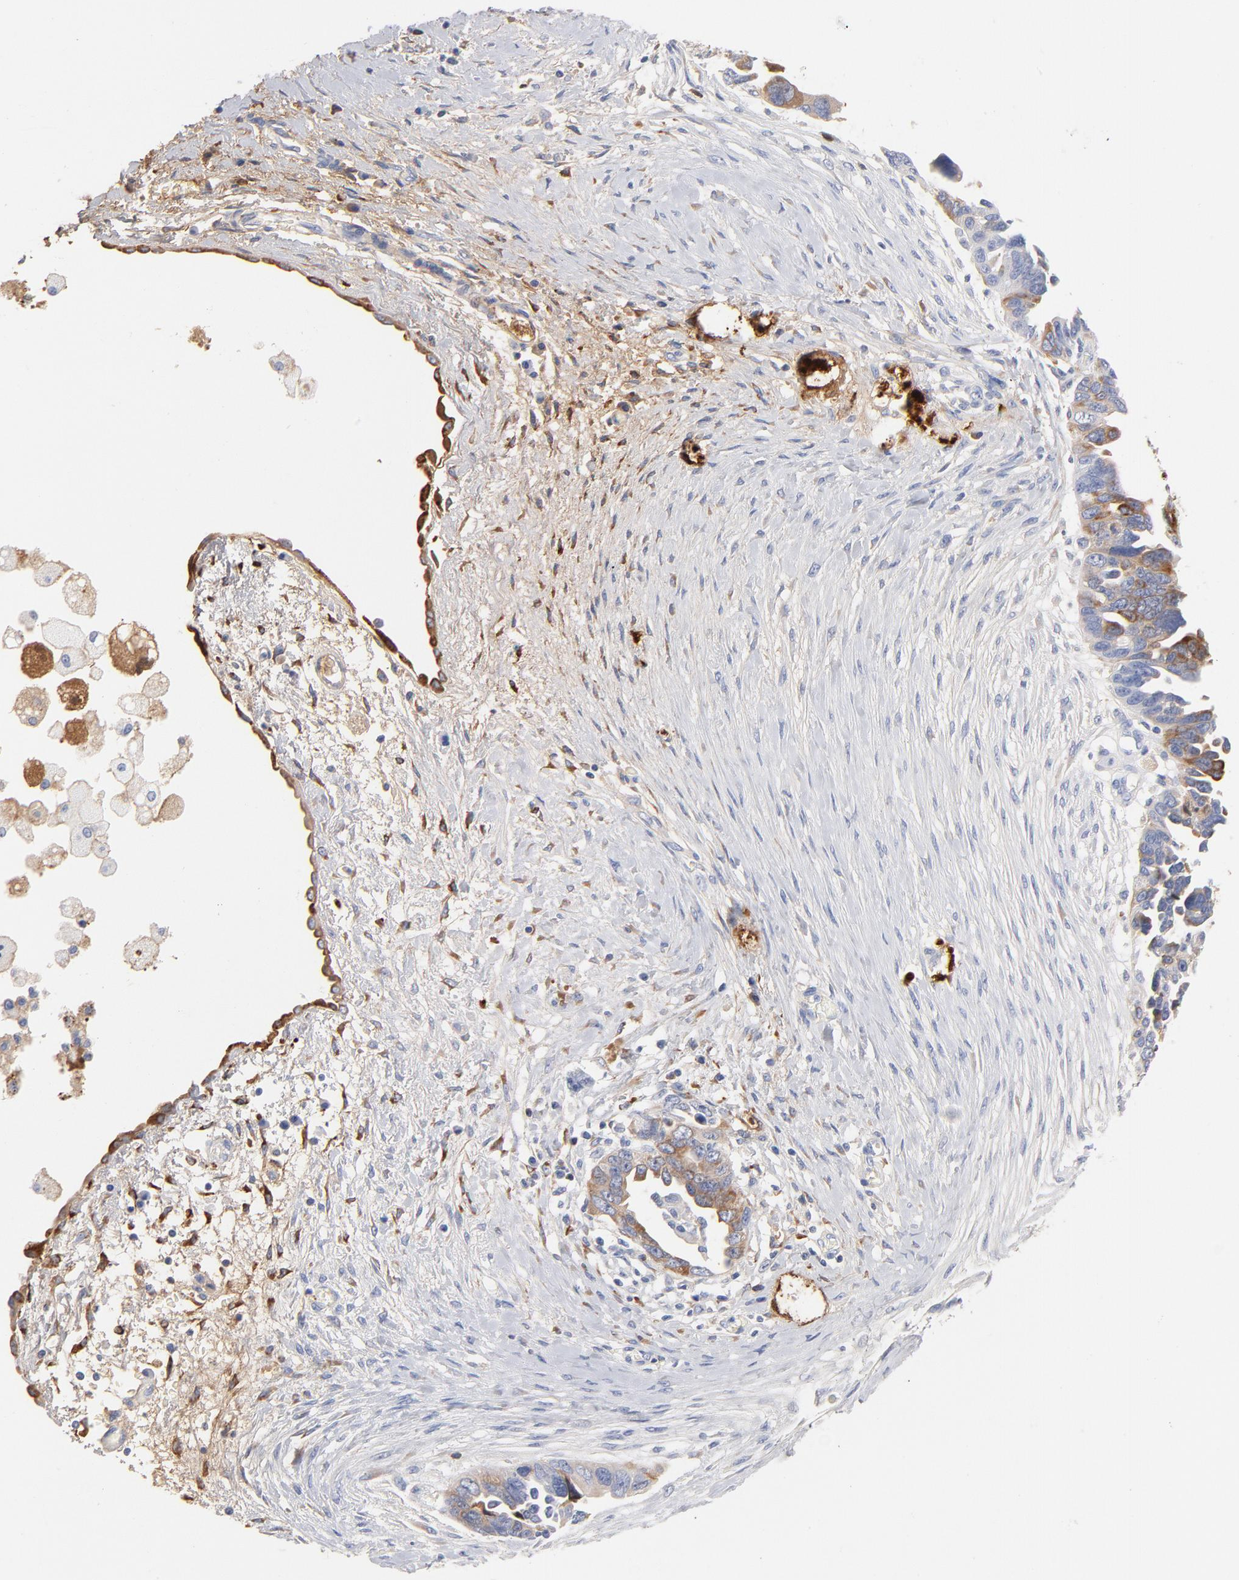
{"staining": {"intensity": "moderate", "quantity": "<25%", "location": "cytoplasmic/membranous"}, "tissue": "ovarian cancer", "cell_type": "Tumor cells", "image_type": "cancer", "snomed": [{"axis": "morphology", "description": "Cystadenocarcinoma, serous, NOS"}, {"axis": "topography", "description": "Ovary"}], "caption": "An immunohistochemistry (IHC) histopathology image of tumor tissue is shown. Protein staining in brown highlights moderate cytoplasmic/membranous positivity in ovarian cancer (serous cystadenocarcinoma) within tumor cells. The staining was performed using DAB to visualize the protein expression in brown, while the nuclei were stained in blue with hematoxylin (Magnification: 20x).", "gene": "C3", "patient": {"sex": "female", "age": 63}}